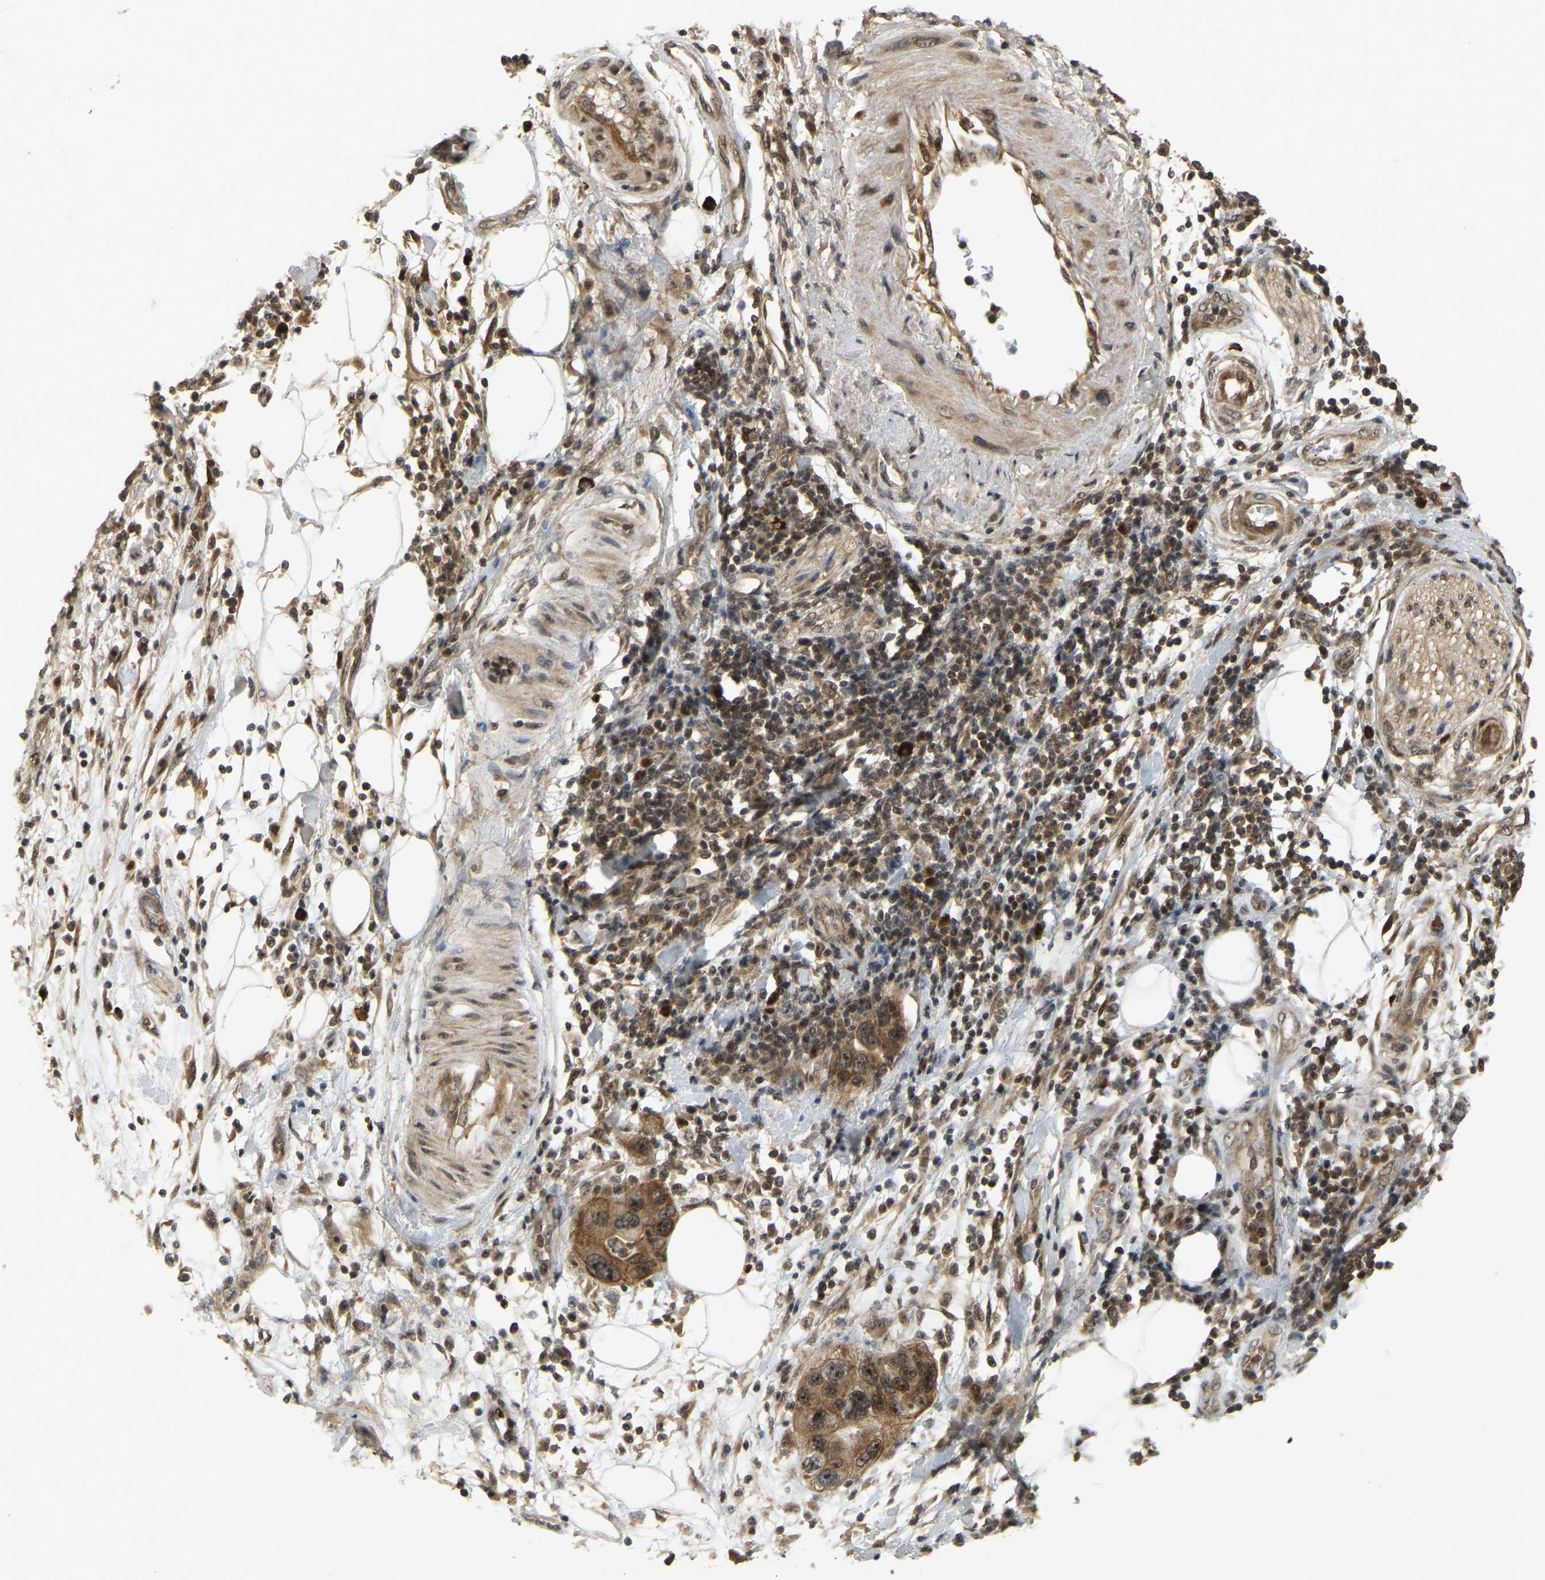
{"staining": {"intensity": "moderate", "quantity": ">75%", "location": "cytoplasmic/membranous,nuclear"}, "tissue": "pancreatic cancer", "cell_type": "Tumor cells", "image_type": "cancer", "snomed": [{"axis": "morphology", "description": "Normal tissue, NOS"}, {"axis": "morphology", "description": "Adenocarcinoma, NOS"}, {"axis": "topography", "description": "Pancreas"}], "caption": "Pancreatic adenocarcinoma stained with DAB IHC demonstrates medium levels of moderate cytoplasmic/membranous and nuclear staining in approximately >75% of tumor cells.", "gene": "BRF2", "patient": {"sex": "female", "age": 71}}